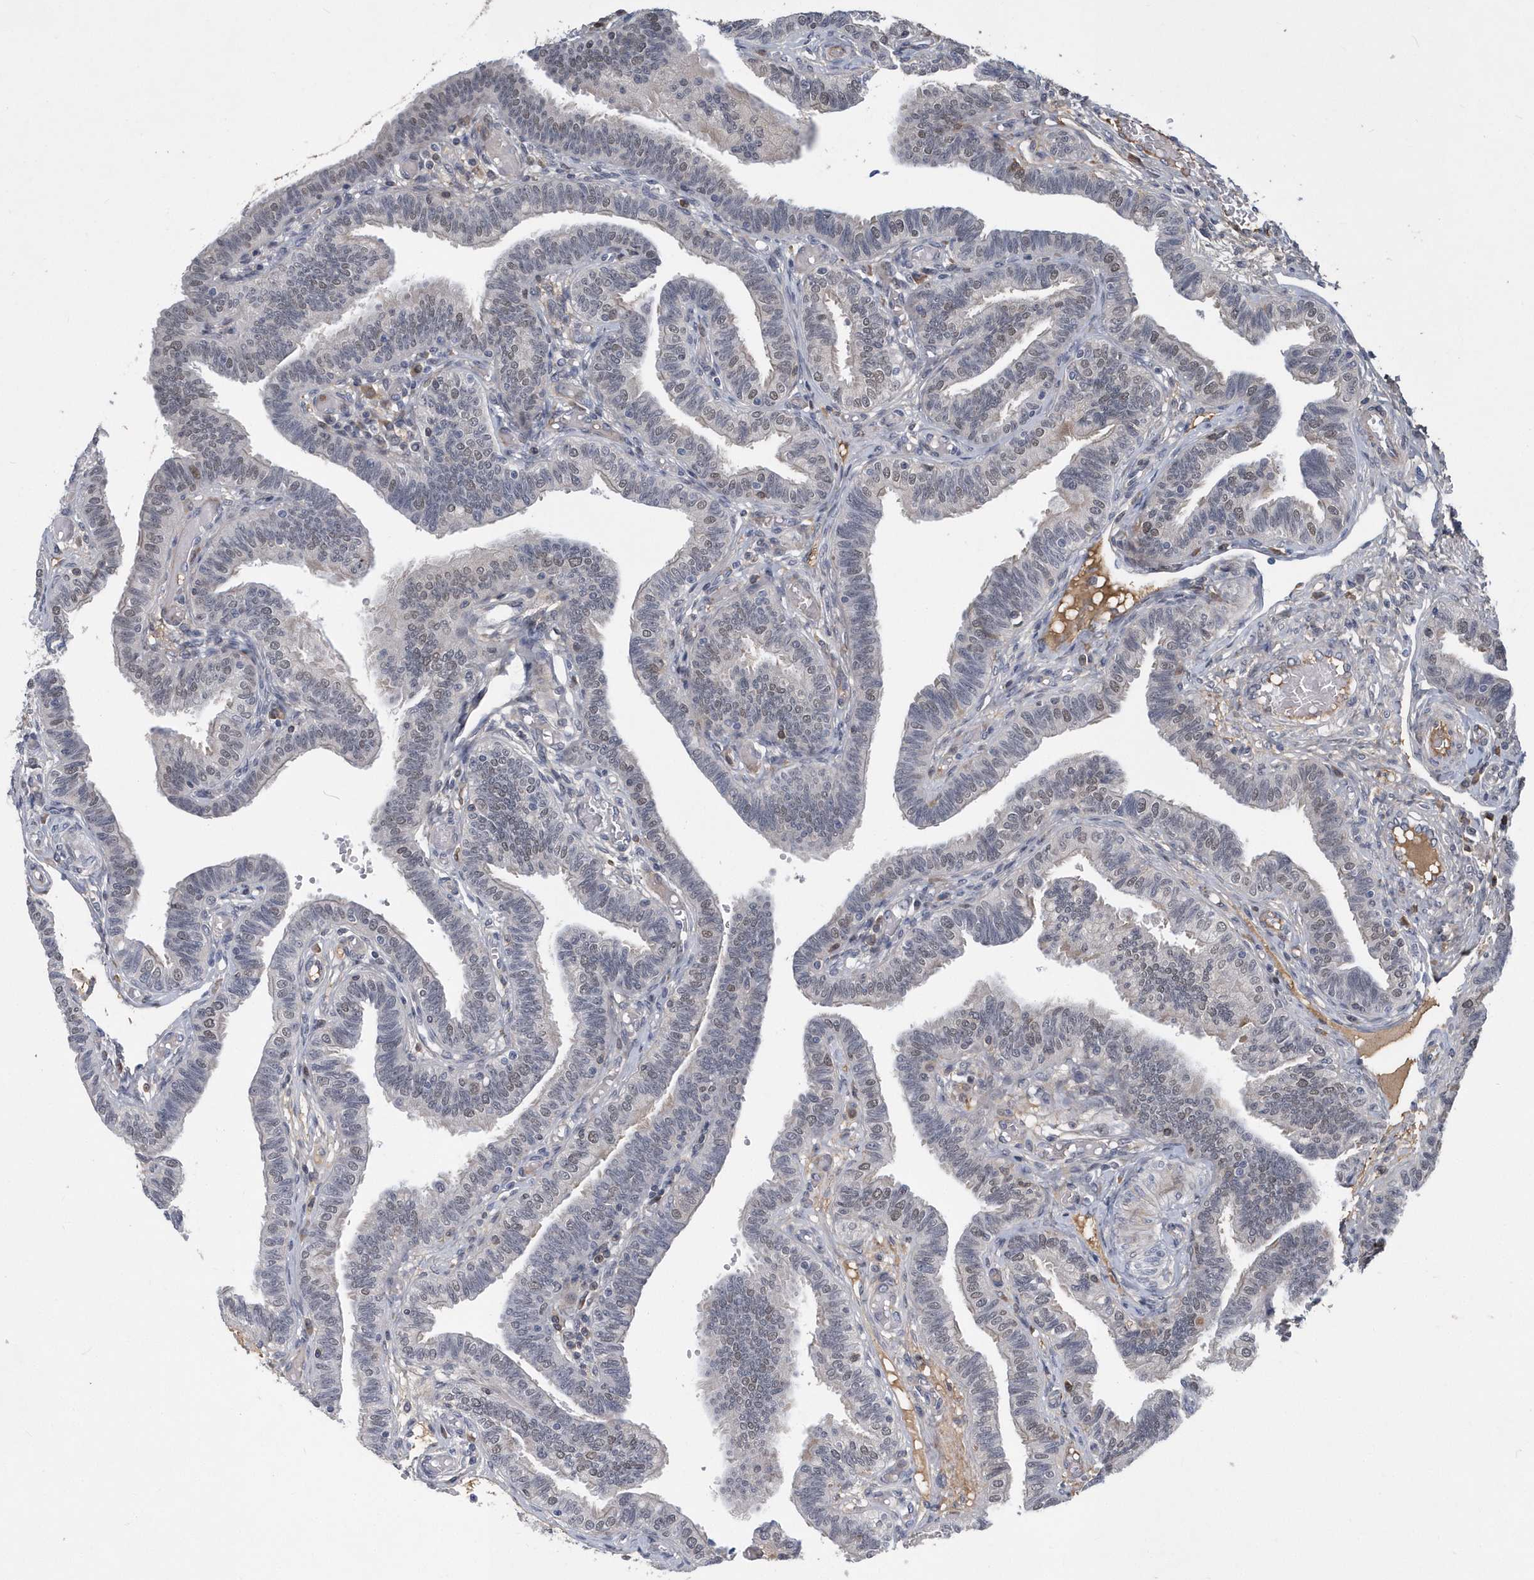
{"staining": {"intensity": "moderate", "quantity": "<25%", "location": "nuclear"}, "tissue": "fallopian tube", "cell_type": "Glandular cells", "image_type": "normal", "snomed": [{"axis": "morphology", "description": "Normal tissue, NOS"}, {"axis": "topography", "description": "Fallopian tube"}], "caption": "Unremarkable fallopian tube exhibits moderate nuclear expression in about <25% of glandular cells (brown staining indicates protein expression, while blue staining denotes nuclei)..", "gene": "FAM217A", "patient": {"sex": "female", "age": 39}}